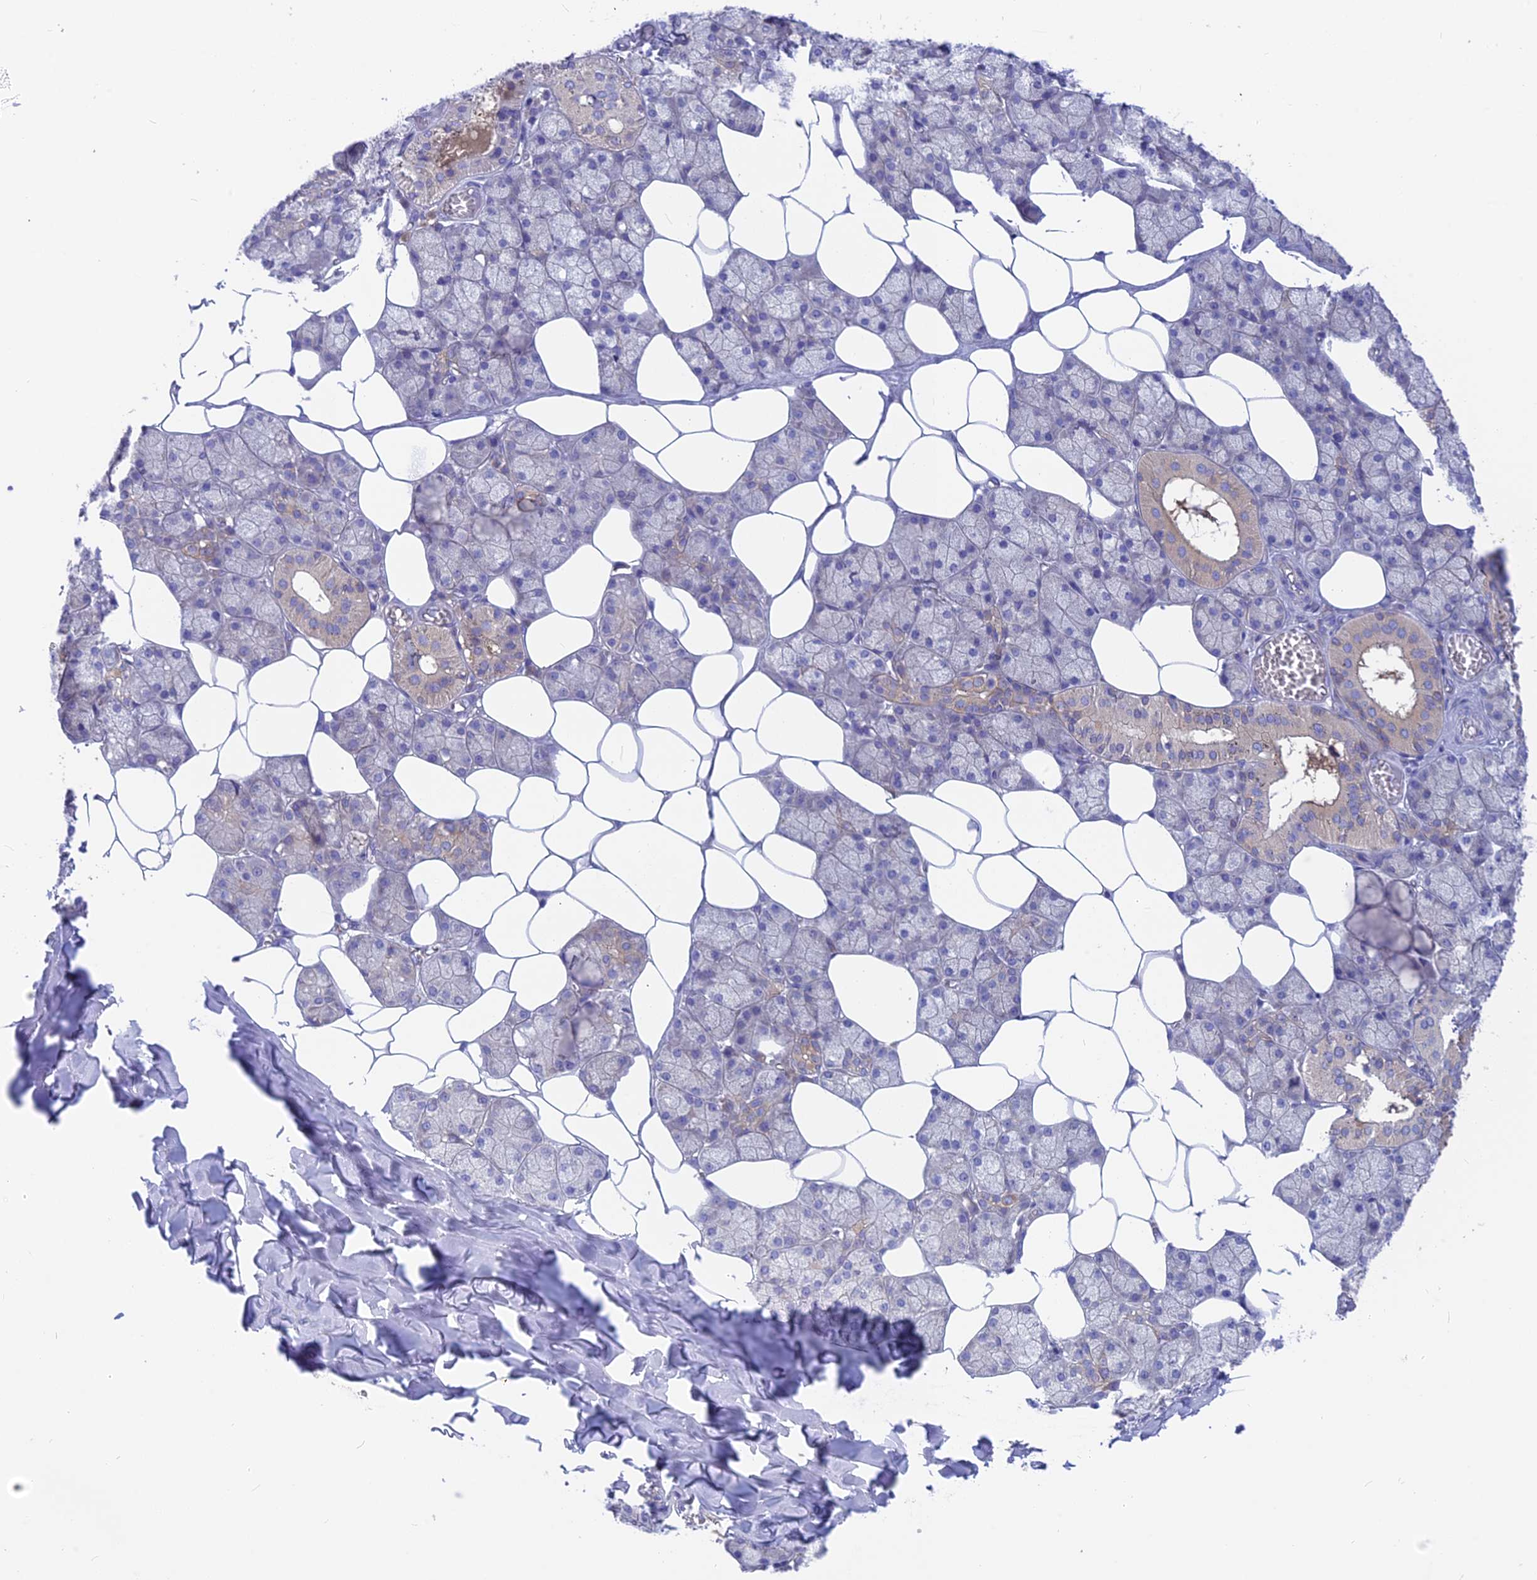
{"staining": {"intensity": "moderate", "quantity": "<25%", "location": "cytoplasmic/membranous"}, "tissue": "salivary gland", "cell_type": "Glandular cells", "image_type": "normal", "snomed": [{"axis": "morphology", "description": "Normal tissue, NOS"}, {"axis": "topography", "description": "Salivary gland"}], "caption": "IHC staining of normal salivary gland, which displays low levels of moderate cytoplasmic/membranous expression in about <25% of glandular cells indicating moderate cytoplasmic/membranous protein positivity. The staining was performed using DAB (brown) for protein detection and nuclei were counterstained in hematoxylin (blue).", "gene": "LZTFL1", "patient": {"sex": "male", "age": 62}}